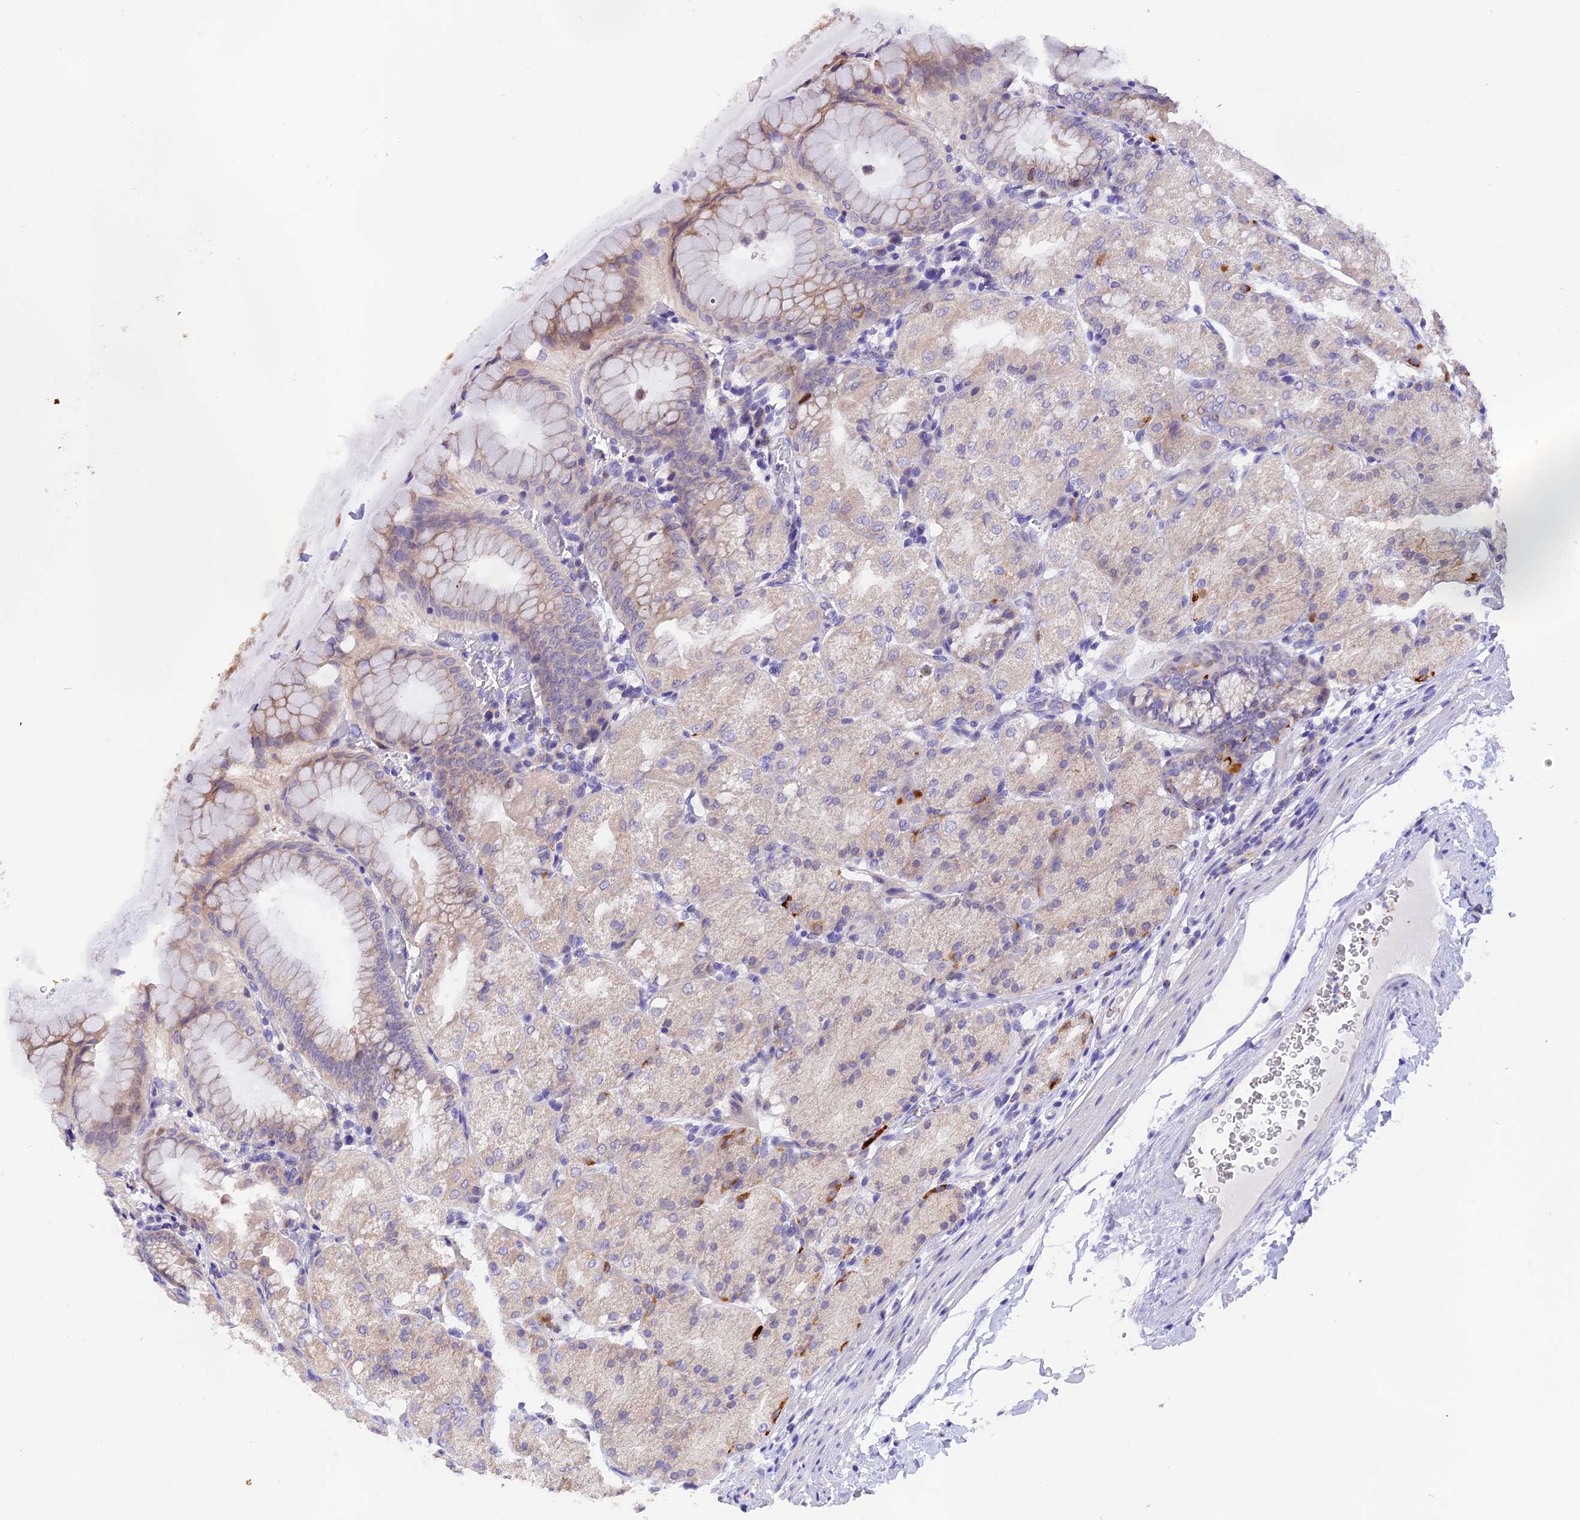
{"staining": {"intensity": "moderate", "quantity": "<25%", "location": "cytoplasmic/membranous"}, "tissue": "stomach", "cell_type": "Glandular cells", "image_type": "normal", "snomed": [{"axis": "morphology", "description": "Normal tissue, NOS"}, {"axis": "topography", "description": "Stomach, upper"}, {"axis": "topography", "description": "Stomach, lower"}], "caption": "Moderate cytoplasmic/membranous positivity is present in approximately <25% of glandular cells in unremarkable stomach. (brown staining indicates protein expression, while blue staining denotes nuclei).", "gene": "PKIA", "patient": {"sex": "male", "age": 62}}